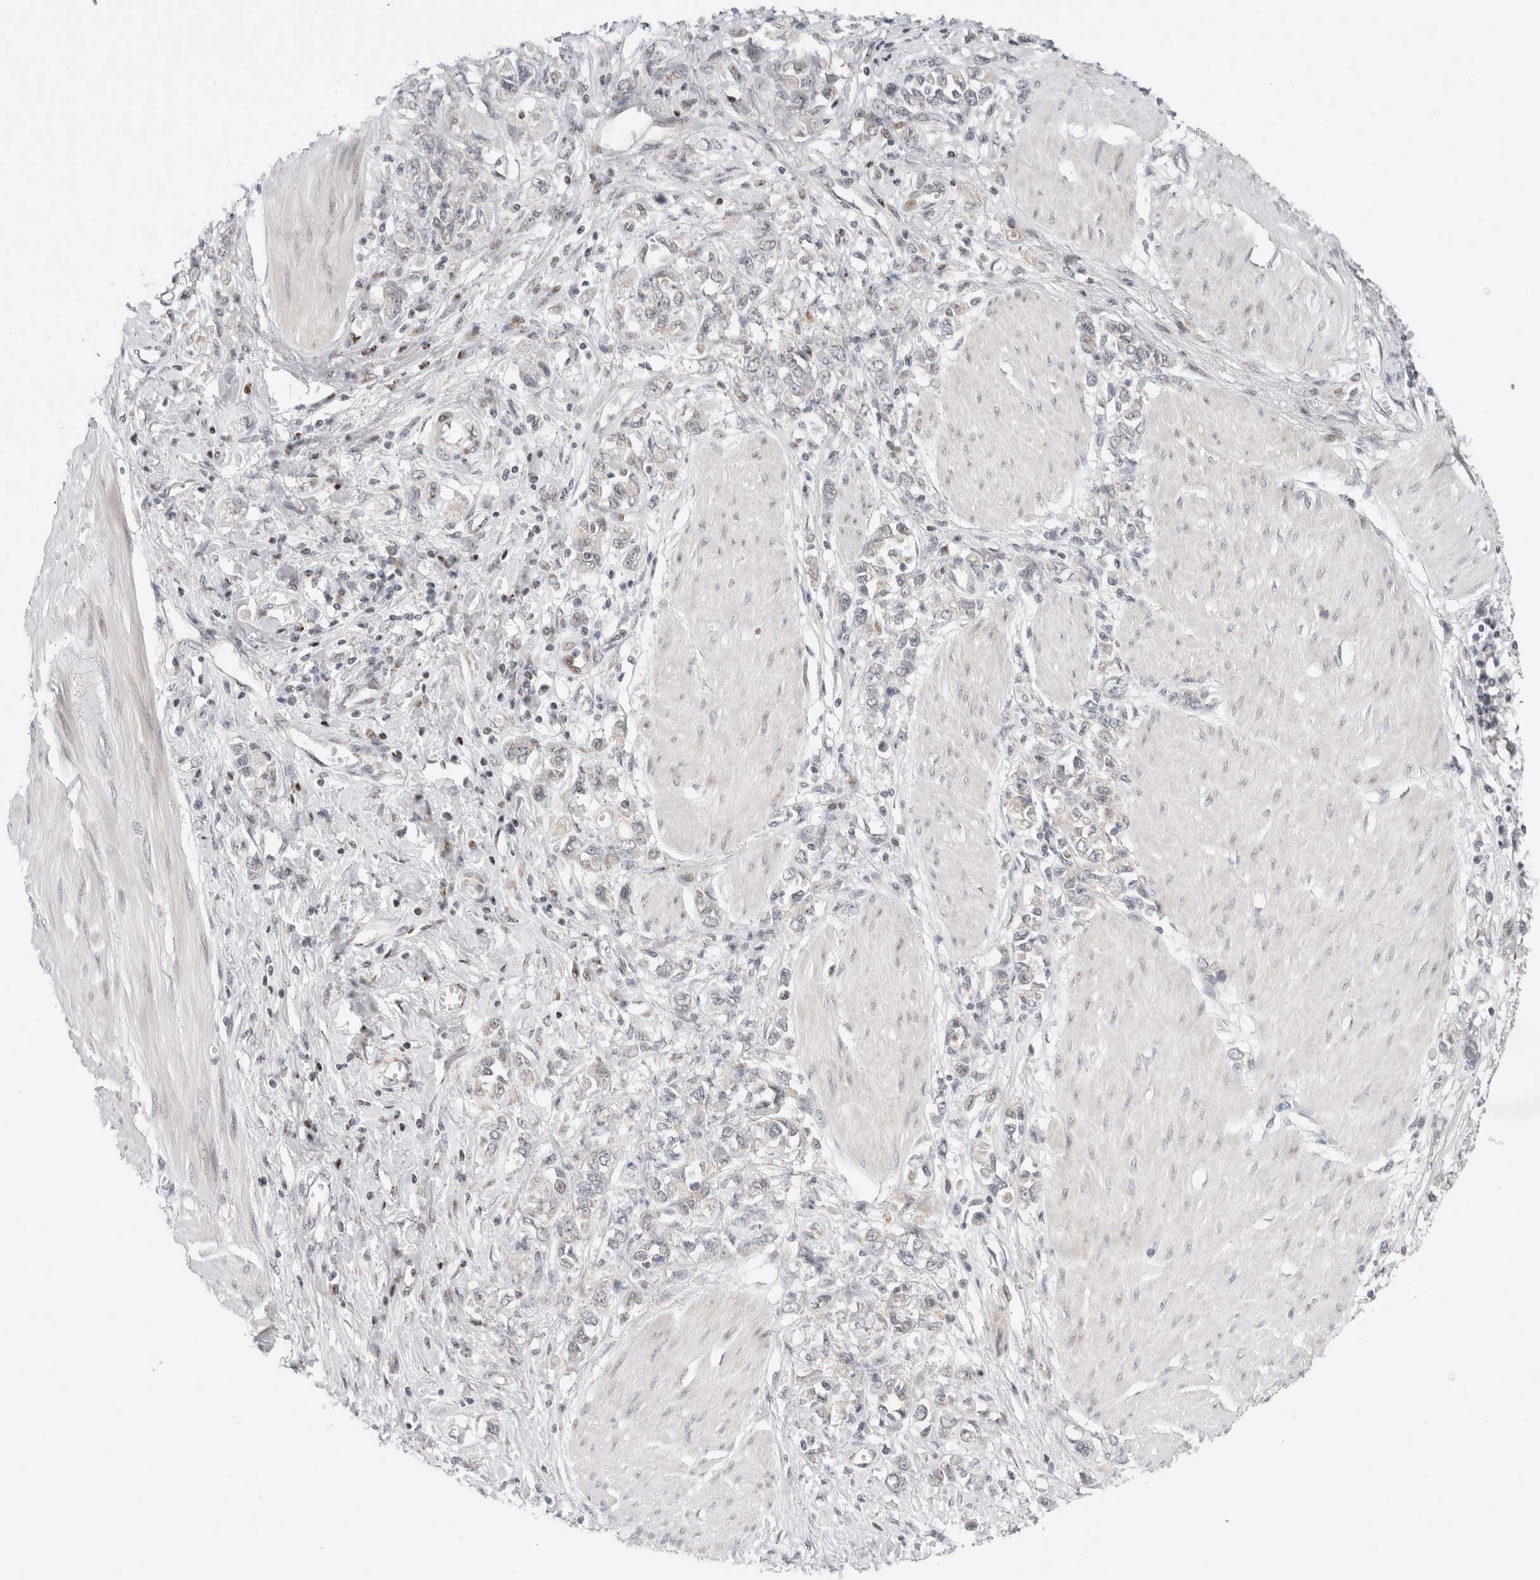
{"staining": {"intensity": "negative", "quantity": "none", "location": "none"}, "tissue": "stomach cancer", "cell_type": "Tumor cells", "image_type": "cancer", "snomed": [{"axis": "morphology", "description": "Adenocarcinoma, NOS"}, {"axis": "topography", "description": "Stomach"}], "caption": "The IHC image has no significant expression in tumor cells of adenocarcinoma (stomach) tissue.", "gene": "ERI3", "patient": {"sex": "female", "age": 76}}